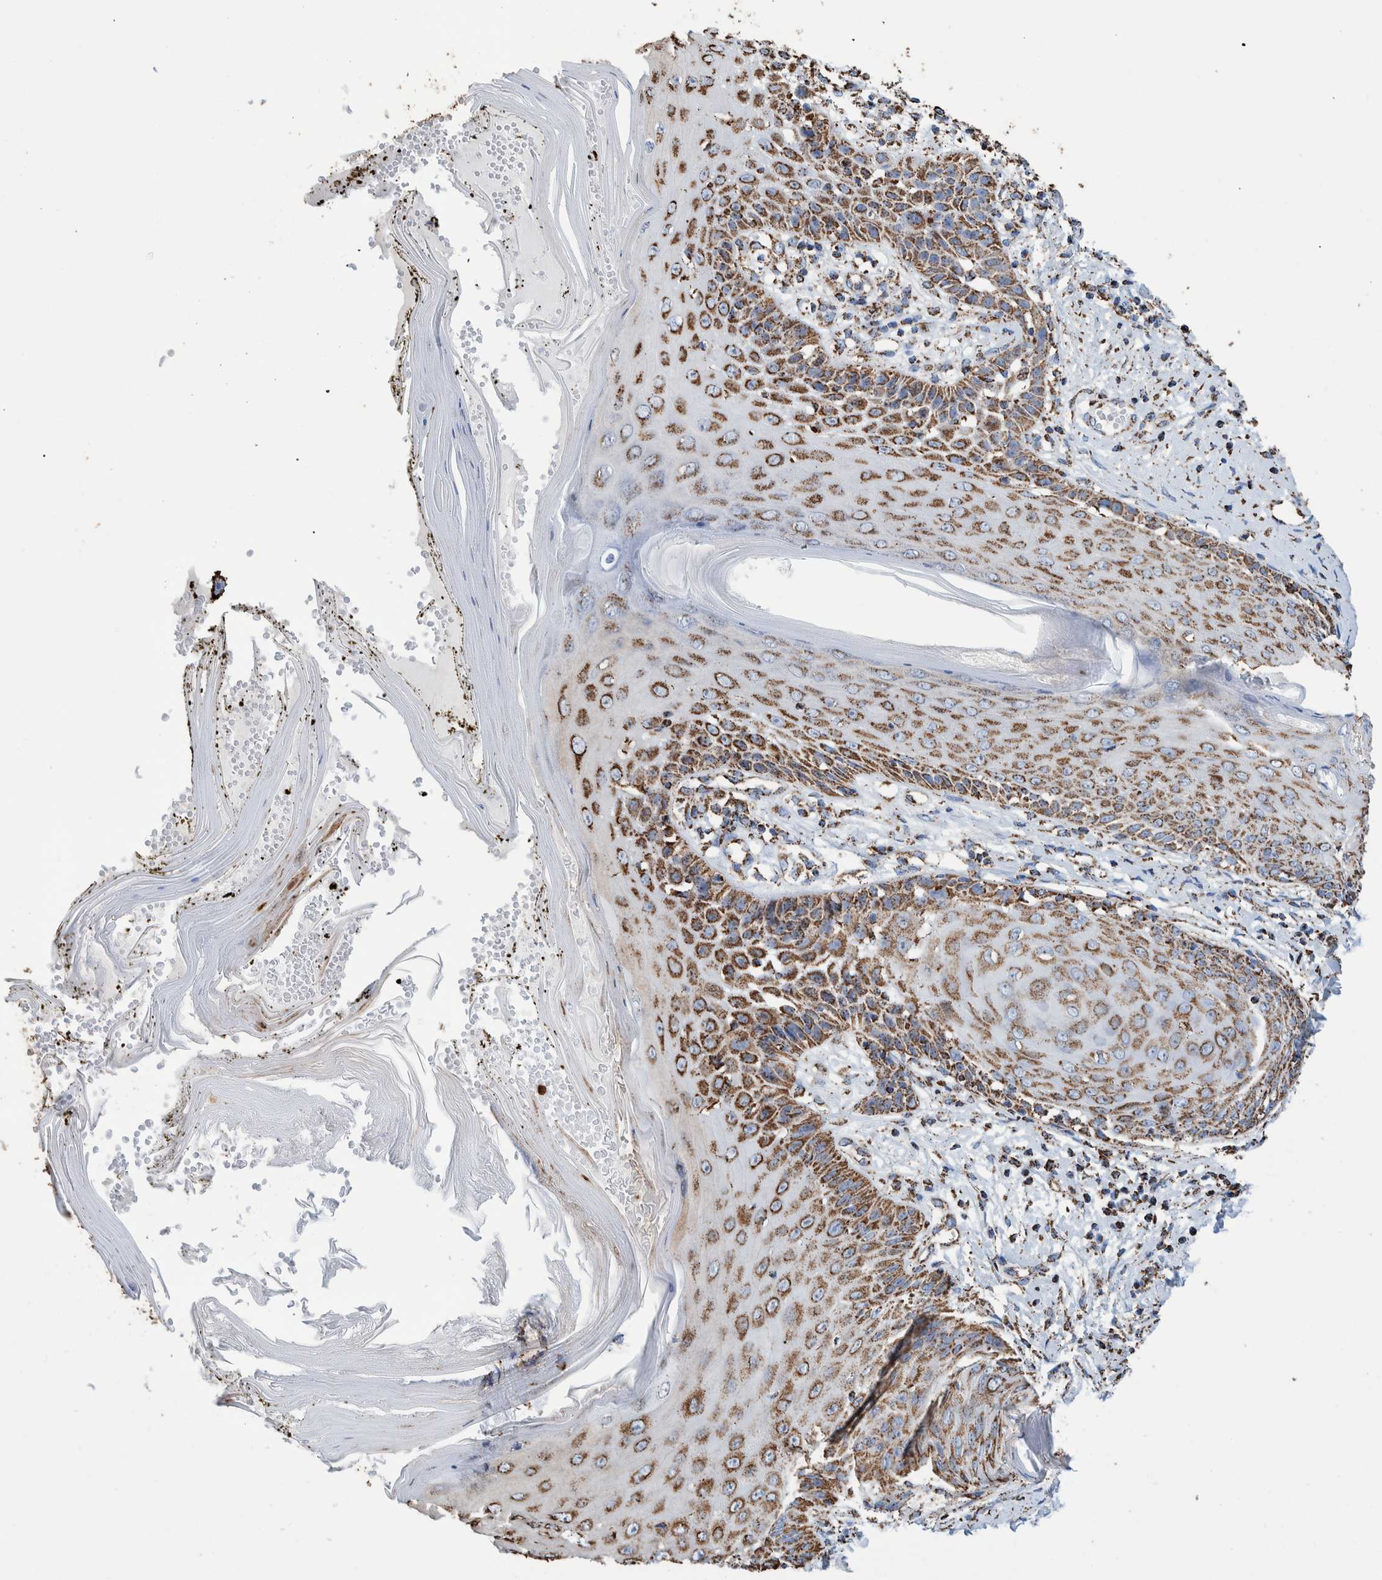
{"staining": {"intensity": "moderate", "quantity": ">75%", "location": "cytoplasmic/membranous"}, "tissue": "skin", "cell_type": "Fibroblasts", "image_type": "normal", "snomed": [{"axis": "morphology", "description": "Normal tissue, NOS"}, {"axis": "topography", "description": "Skin"}, {"axis": "topography", "description": "Peripheral nerve tissue"}], "caption": "IHC staining of unremarkable skin, which displays medium levels of moderate cytoplasmic/membranous positivity in about >75% of fibroblasts indicating moderate cytoplasmic/membranous protein positivity. The staining was performed using DAB (brown) for protein detection and nuclei were counterstained in hematoxylin (blue).", "gene": "VPS26C", "patient": {"sex": "male", "age": 24}}